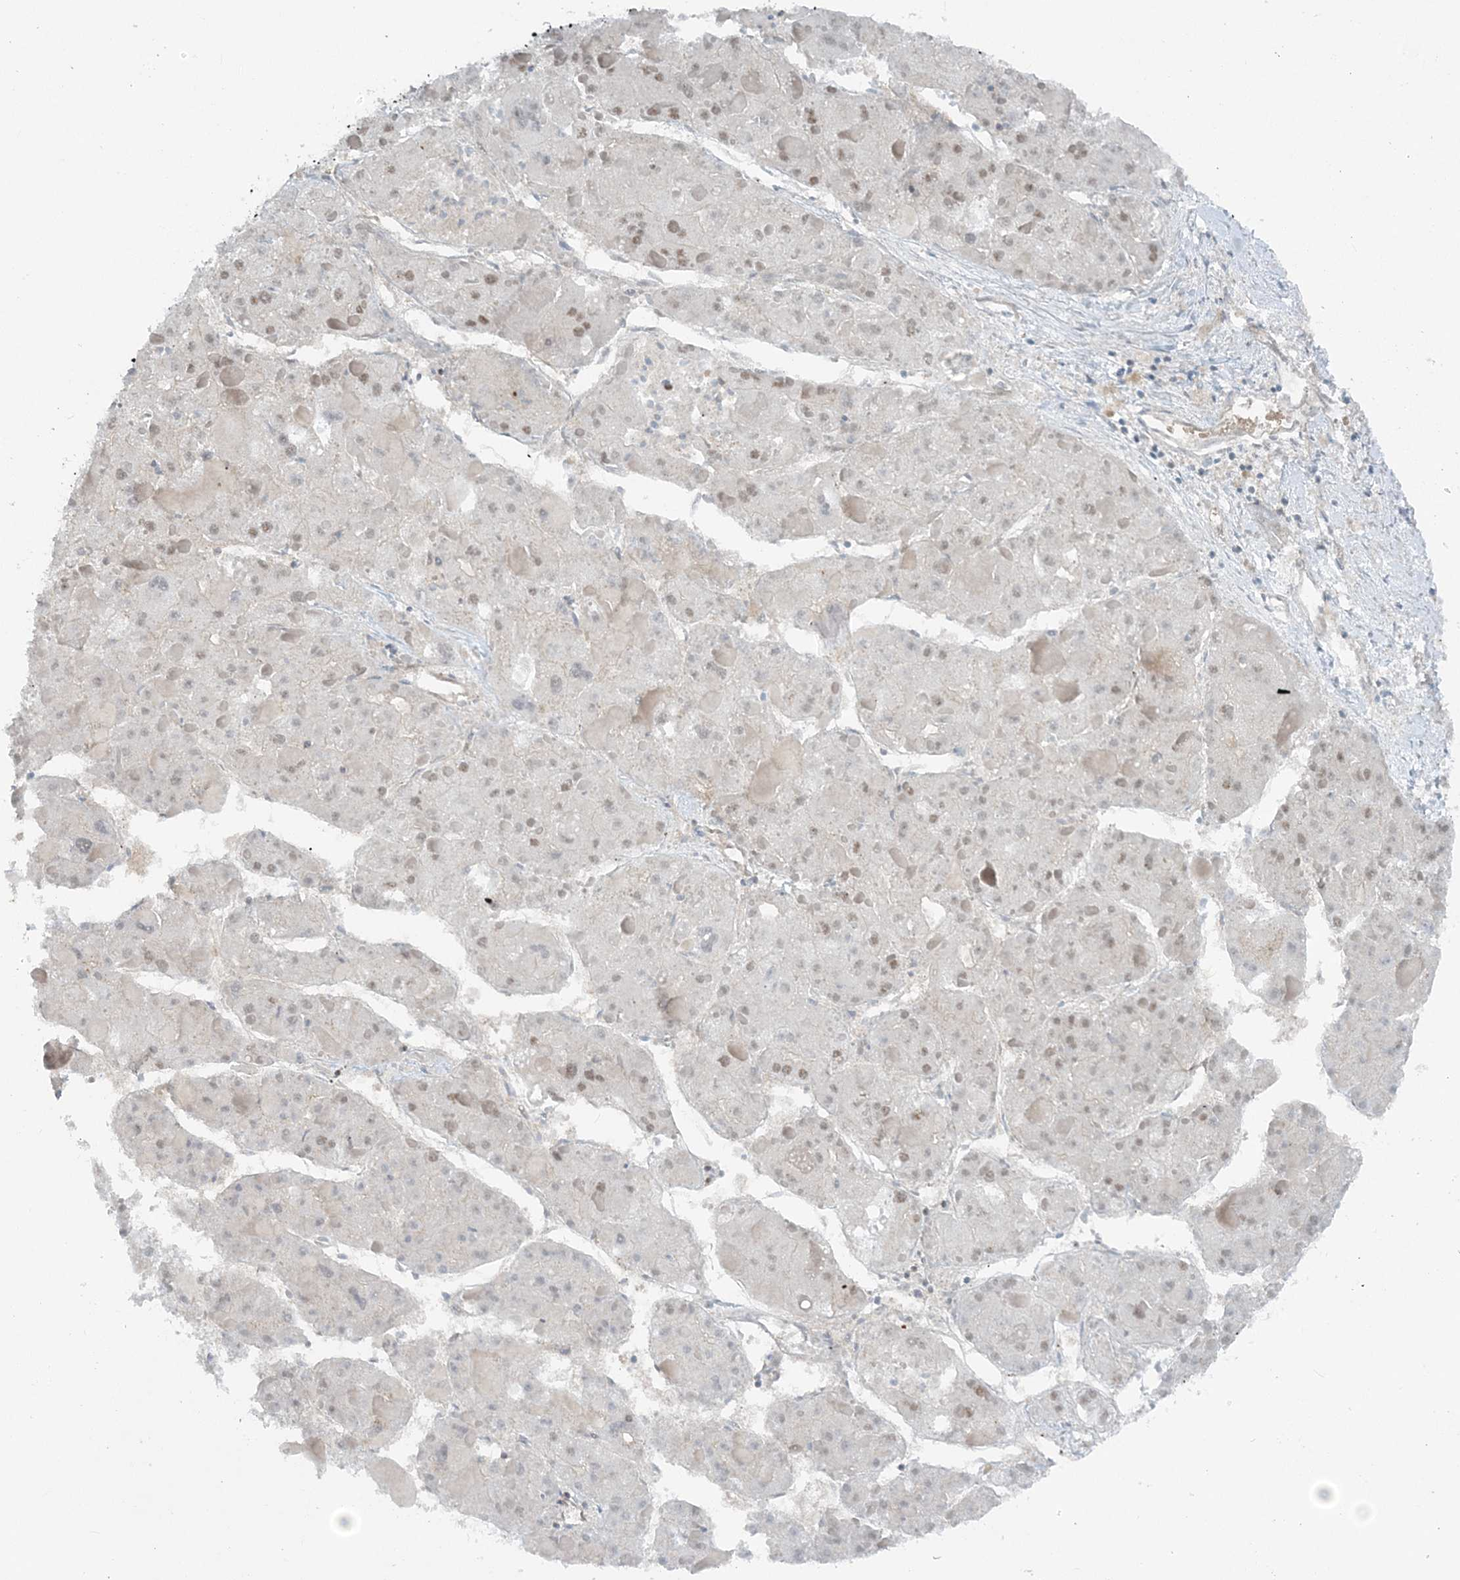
{"staining": {"intensity": "negative", "quantity": "none", "location": "none"}, "tissue": "liver cancer", "cell_type": "Tumor cells", "image_type": "cancer", "snomed": [{"axis": "morphology", "description": "Carcinoma, Hepatocellular, NOS"}, {"axis": "topography", "description": "Liver"}], "caption": "Immunohistochemistry of human hepatocellular carcinoma (liver) displays no expression in tumor cells. (Stains: DAB (3,3'-diaminobenzidine) IHC with hematoxylin counter stain, Microscopy: brightfield microscopy at high magnification).", "gene": "ATP11A", "patient": {"sex": "female", "age": 73}}